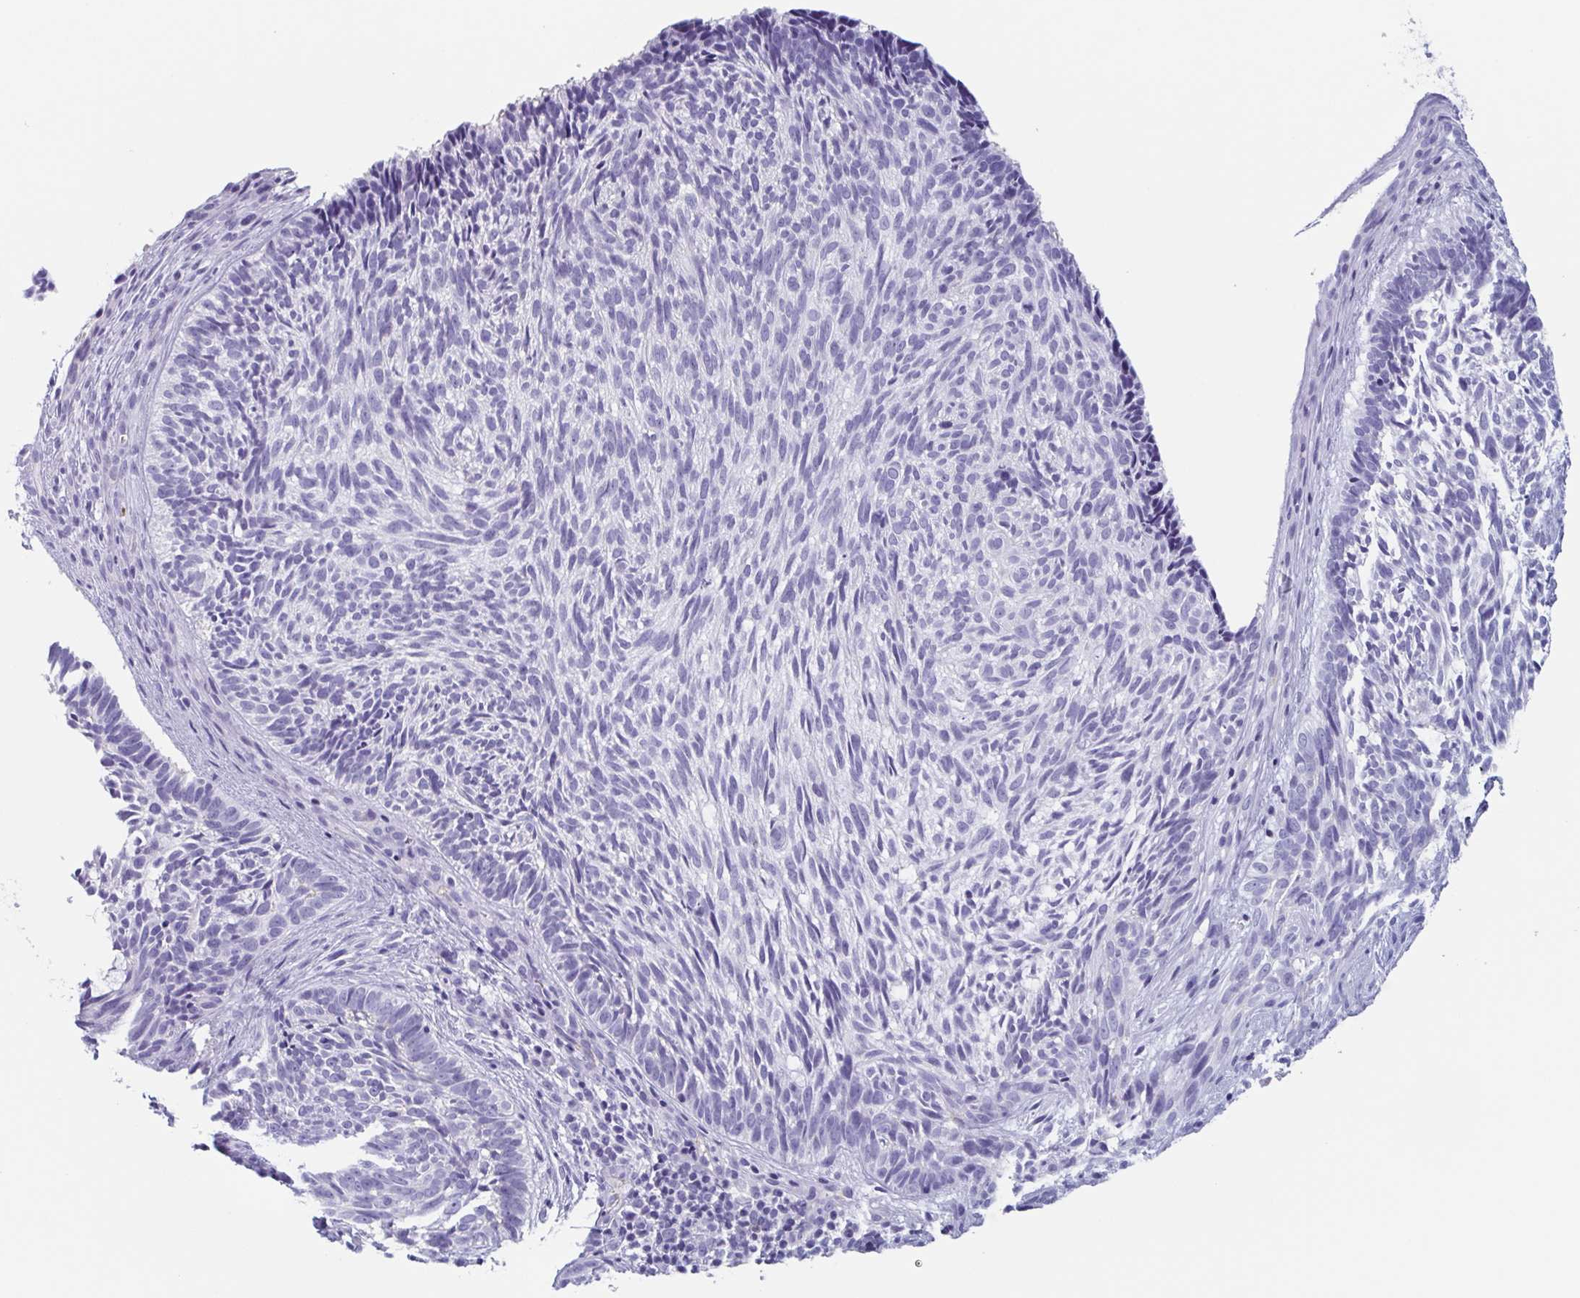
{"staining": {"intensity": "negative", "quantity": "none", "location": "none"}, "tissue": "skin cancer", "cell_type": "Tumor cells", "image_type": "cancer", "snomed": [{"axis": "morphology", "description": "Basal cell carcinoma"}, {"axis": "topography", "description": "Skin"}], "caption": "Tumor cells are negative for brown protein staining in skin basal cell carcinoma.", "gene": "BPI", "patient": {"sex": "male", "age": 65}}